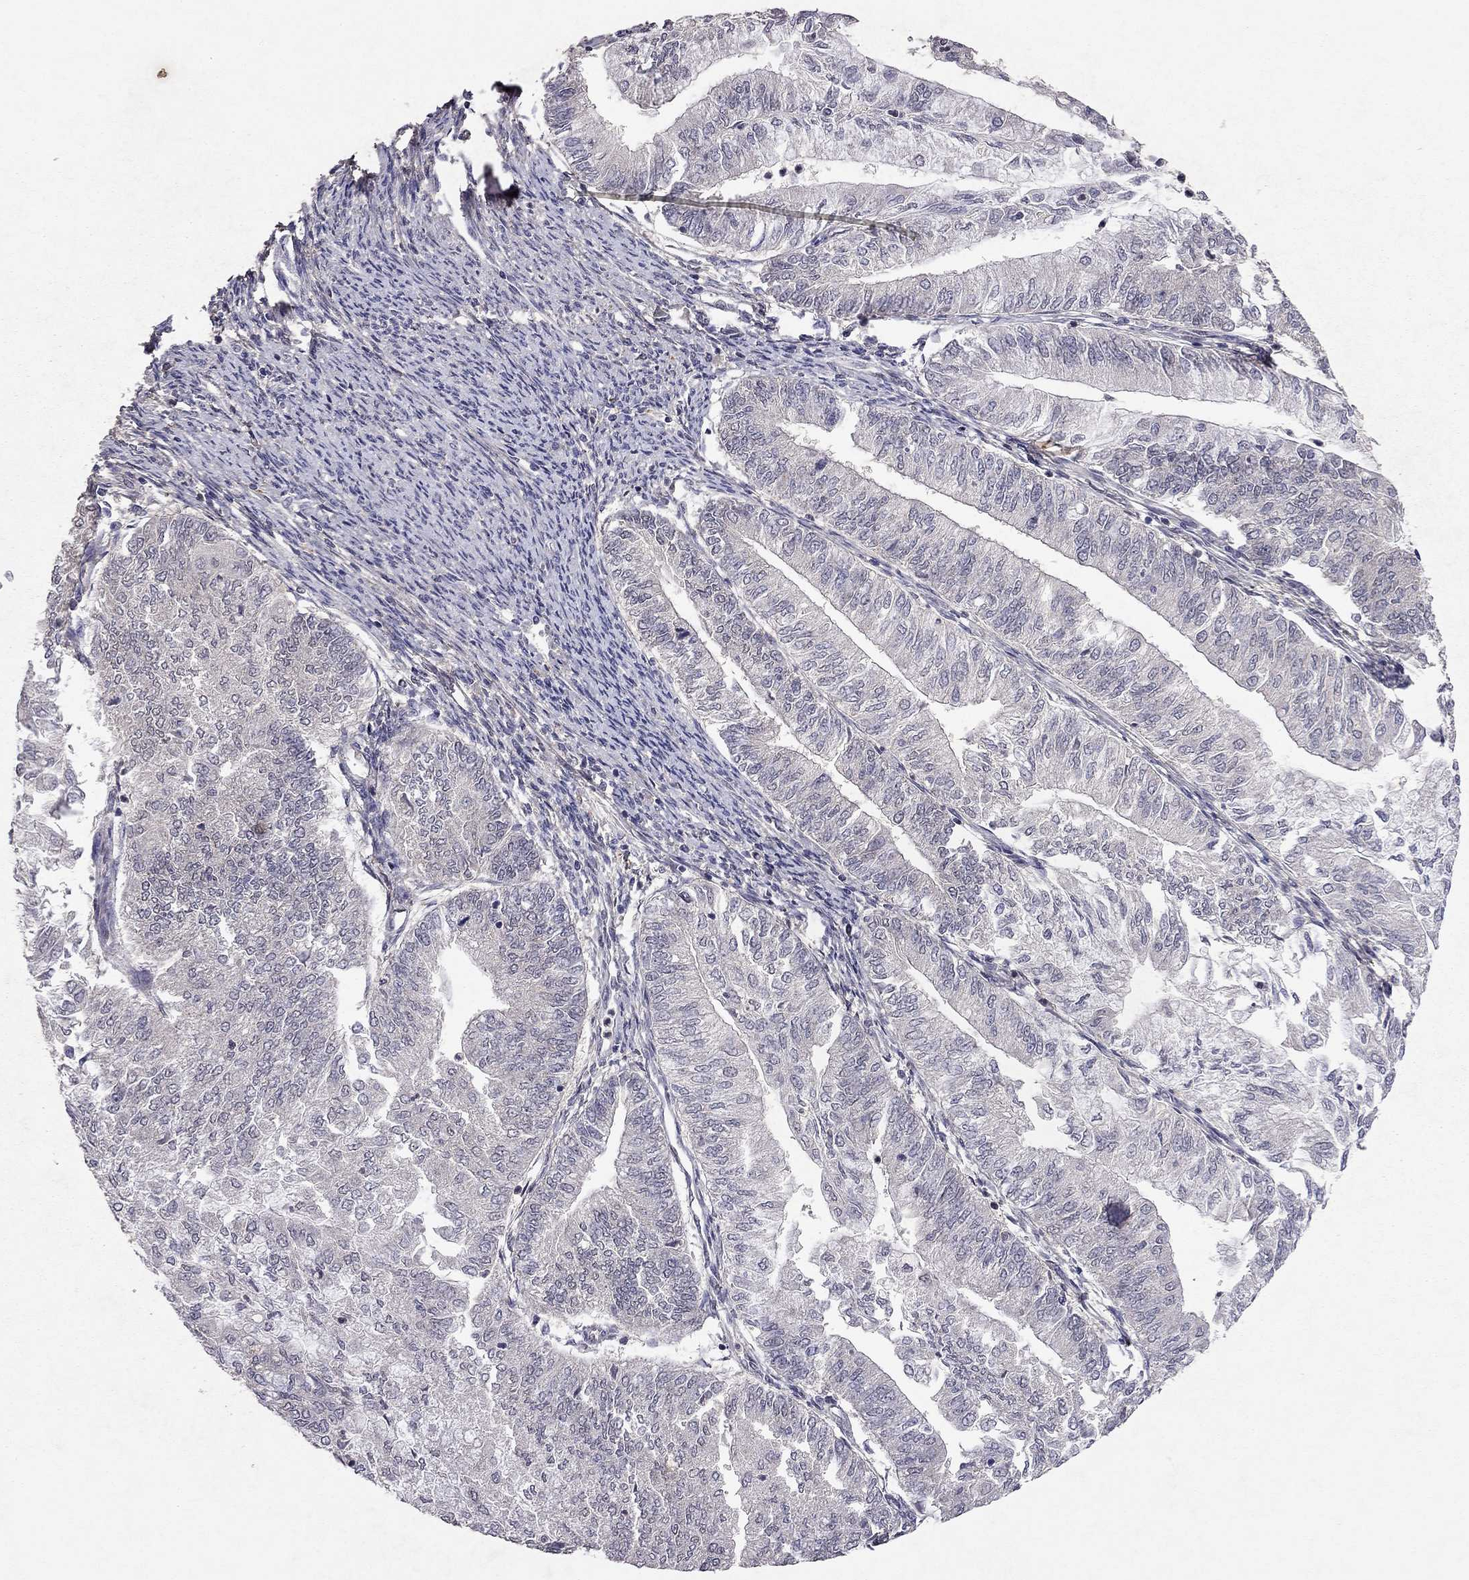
{"staining": {"intensity": "negative", "quantity": "none", "location": "none"}, "tissue": "endometrial cancer", "cell_type": "Tumor cells", "image_type": "cancer", "snomed": [{"axis": "morphology", "description": "Adenocarcinoma, NOS"}, {"axis": "topography", "description": "Endometrium"}], "caption": "Human endometrial adenocarcinoma stained for a protein using IHC displays no positivity in tumor cells.", "gene": "ESR2", "patient": {"sex": "female", "age": 59}}